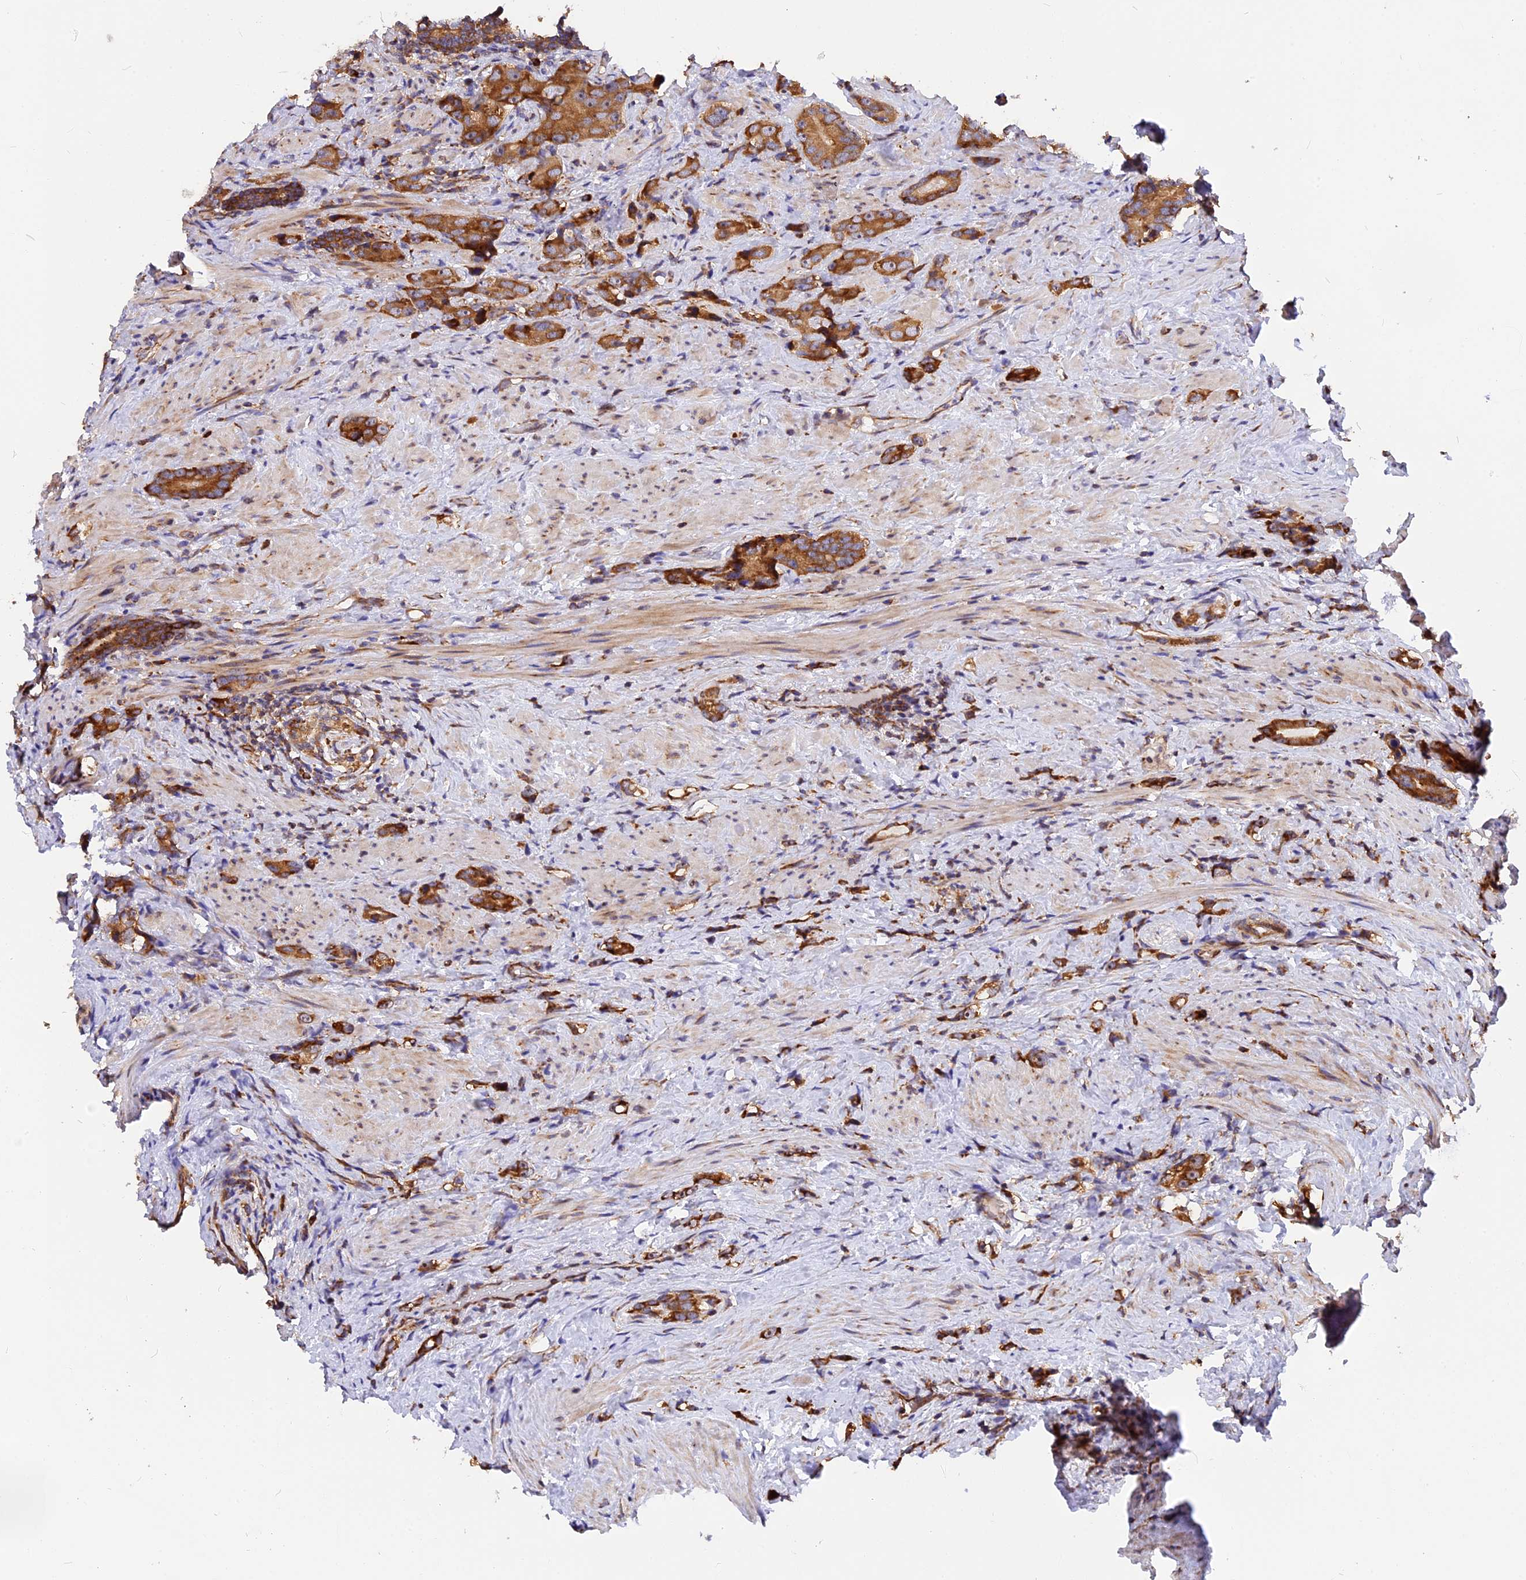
{"staining": {"intensity": "moderate", "quantity": ">75%", "location": "cytoplasmic/membranous"}, "tissue": "prostate cancer", "cell_type": "Tumor cells", "image_type": "cancer", "snomed": [{"axis": "morphology", "description": "Adenocarcinoma, High grade"}, {"axis": "topography", "description": "Prostate"}], "caption": "This histopathology image shows immunohistochemistry staining of prostate cancer (adenocarcinoma (high-grade)), with medium moderate cytoplasmic/membranous staining in approximately >75% of tumor cells.", "gene": "GNPTAB", "patient": {"sex": "male", "age": 63}}